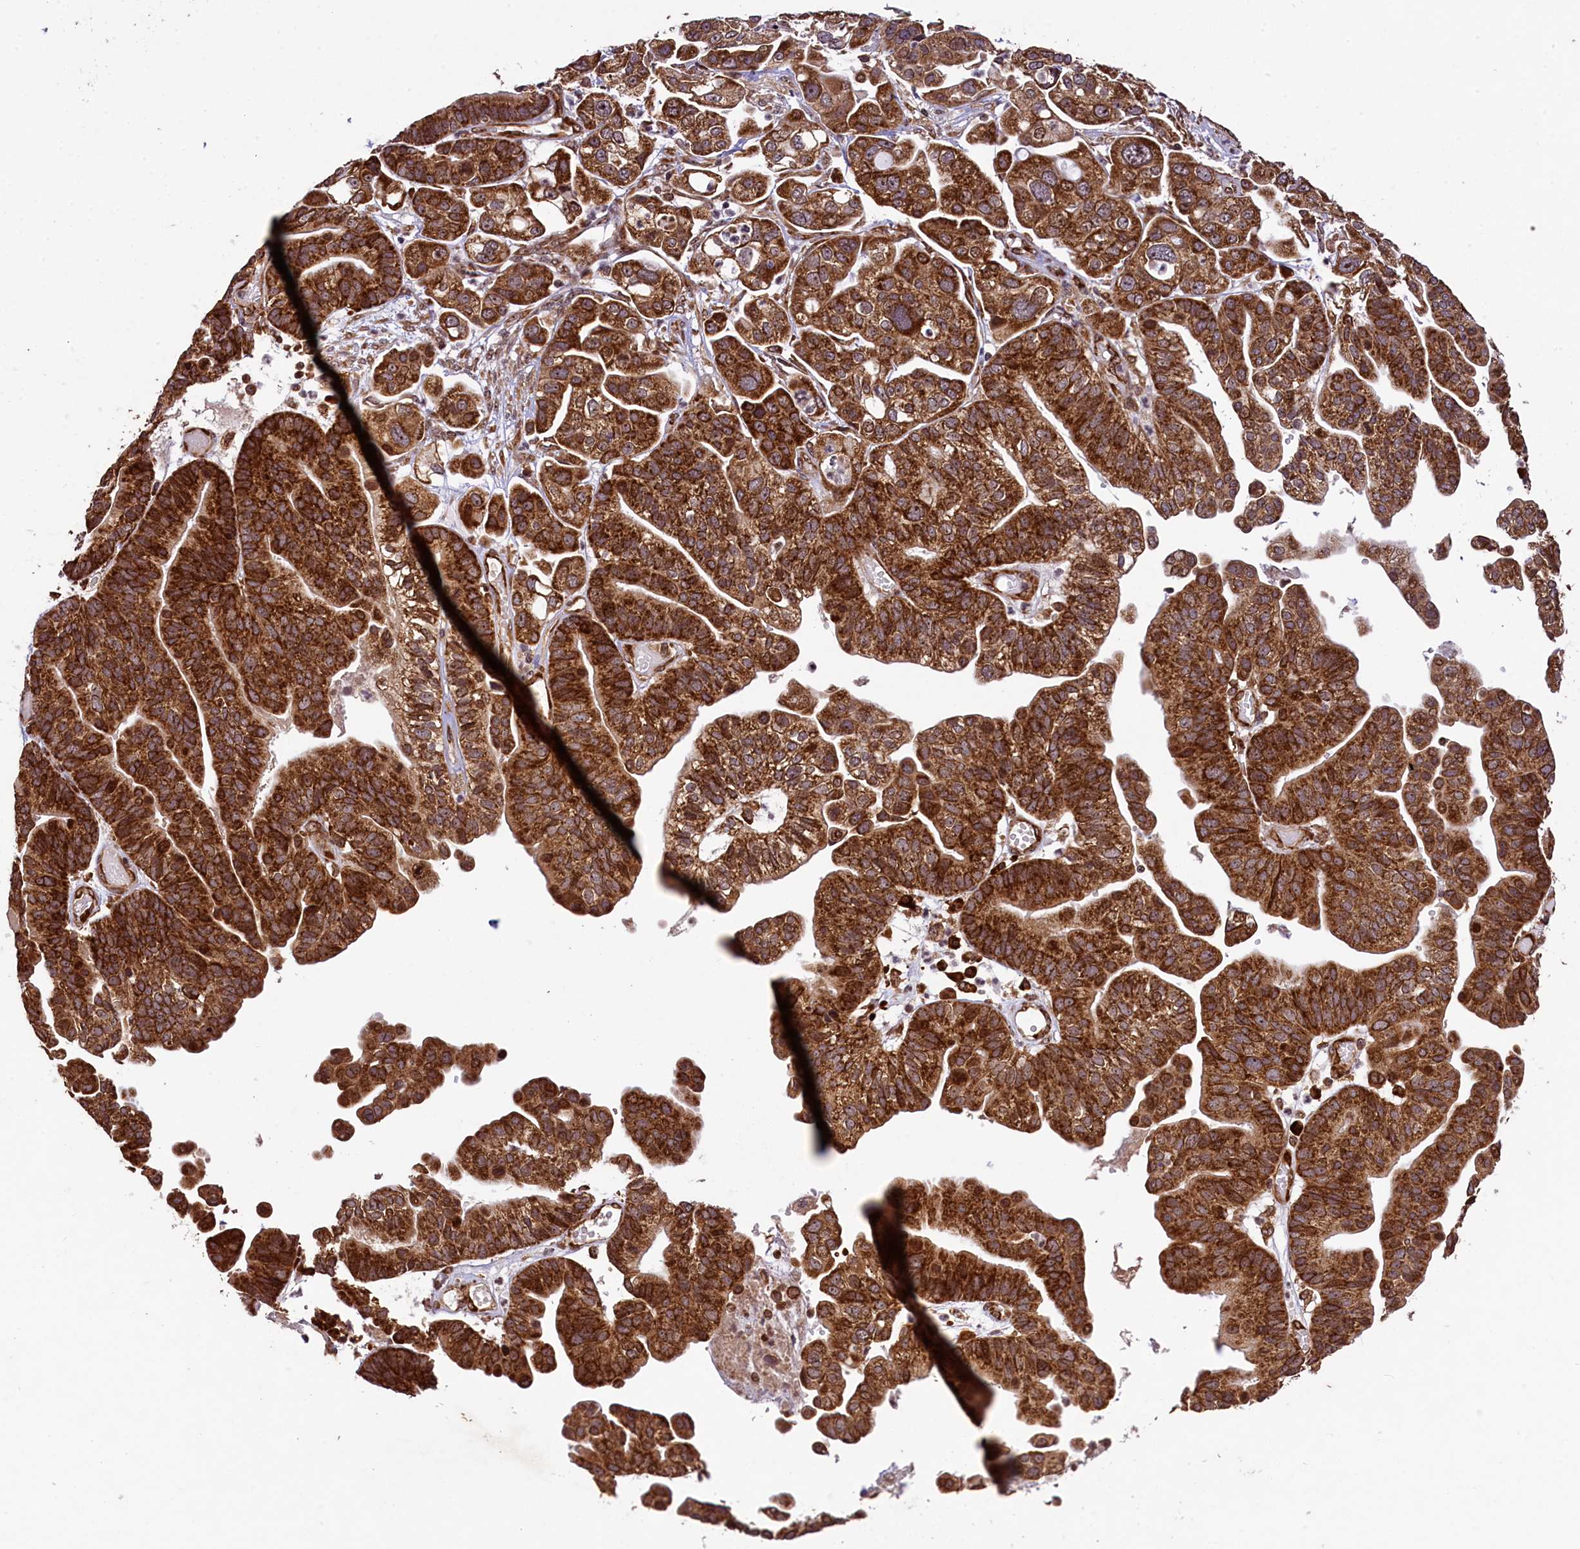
{"staining": {"intensity": "strong", "quantity": ">75%", "location": "cytoplasmic/membranous"}, "tissue": "ovarian cancer", "cell_type": "Tumor cells", "image_type": "cancer", "snomed": [{"axis": "morphology", "description": "Cystadenocarcinoma, serous, NOS"}, {"axis": "topography", "description": "Ovary"}], "caption": "IHC of human serous cystadenocarcinoma (ovarian) reveals high levels of strong cytoplasmic/membranous staining in approximately >75% of tumor cells. (DAB (3,3'-diaminobenzidine) = brown stain, brightfield microscopy at high magnification).", "gene": "LARP4", "patient": {"sex": "female", "age": 56}}